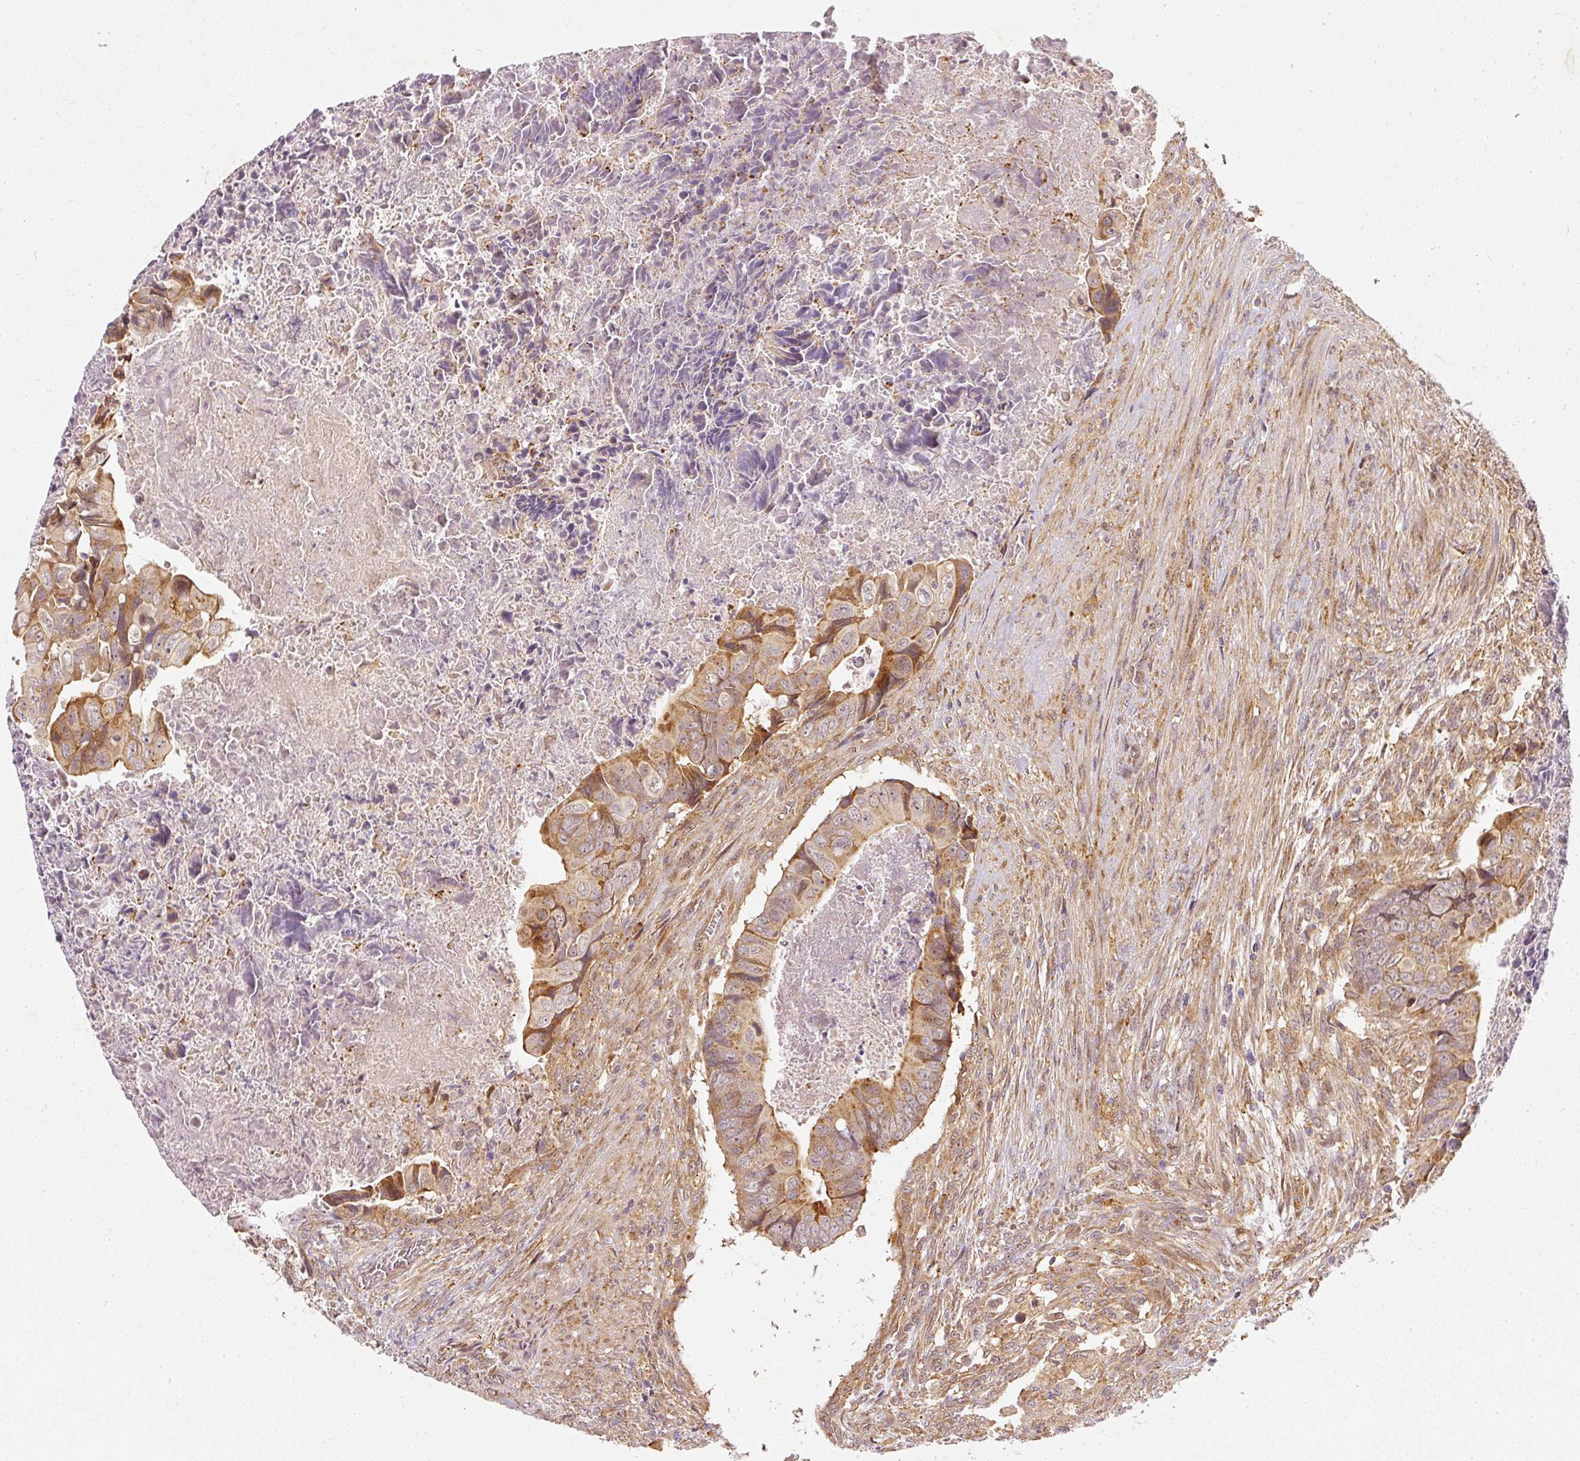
{"staining": {"intensity": "moderate", "quantity": ">75%", "location": "cytoplasmic/membranous"}, "tissue": "colorectal cancer", "cell_type": "Tumor cells", "image_type": "cancer", "snomed": [{"axis": "morphology", "description": "Adenocarcinoma, NOS"}, {"axis": "topography", "description": "Rectum"}], "caption": "Human adenocarcinoma (colorectal) stained with a brown dye displays moderate cytoplasmic/membranous positive expression in about >75% of tumor cells.", "gene": "ZNF580", "patient": {"sex": "female", "age": 78}}